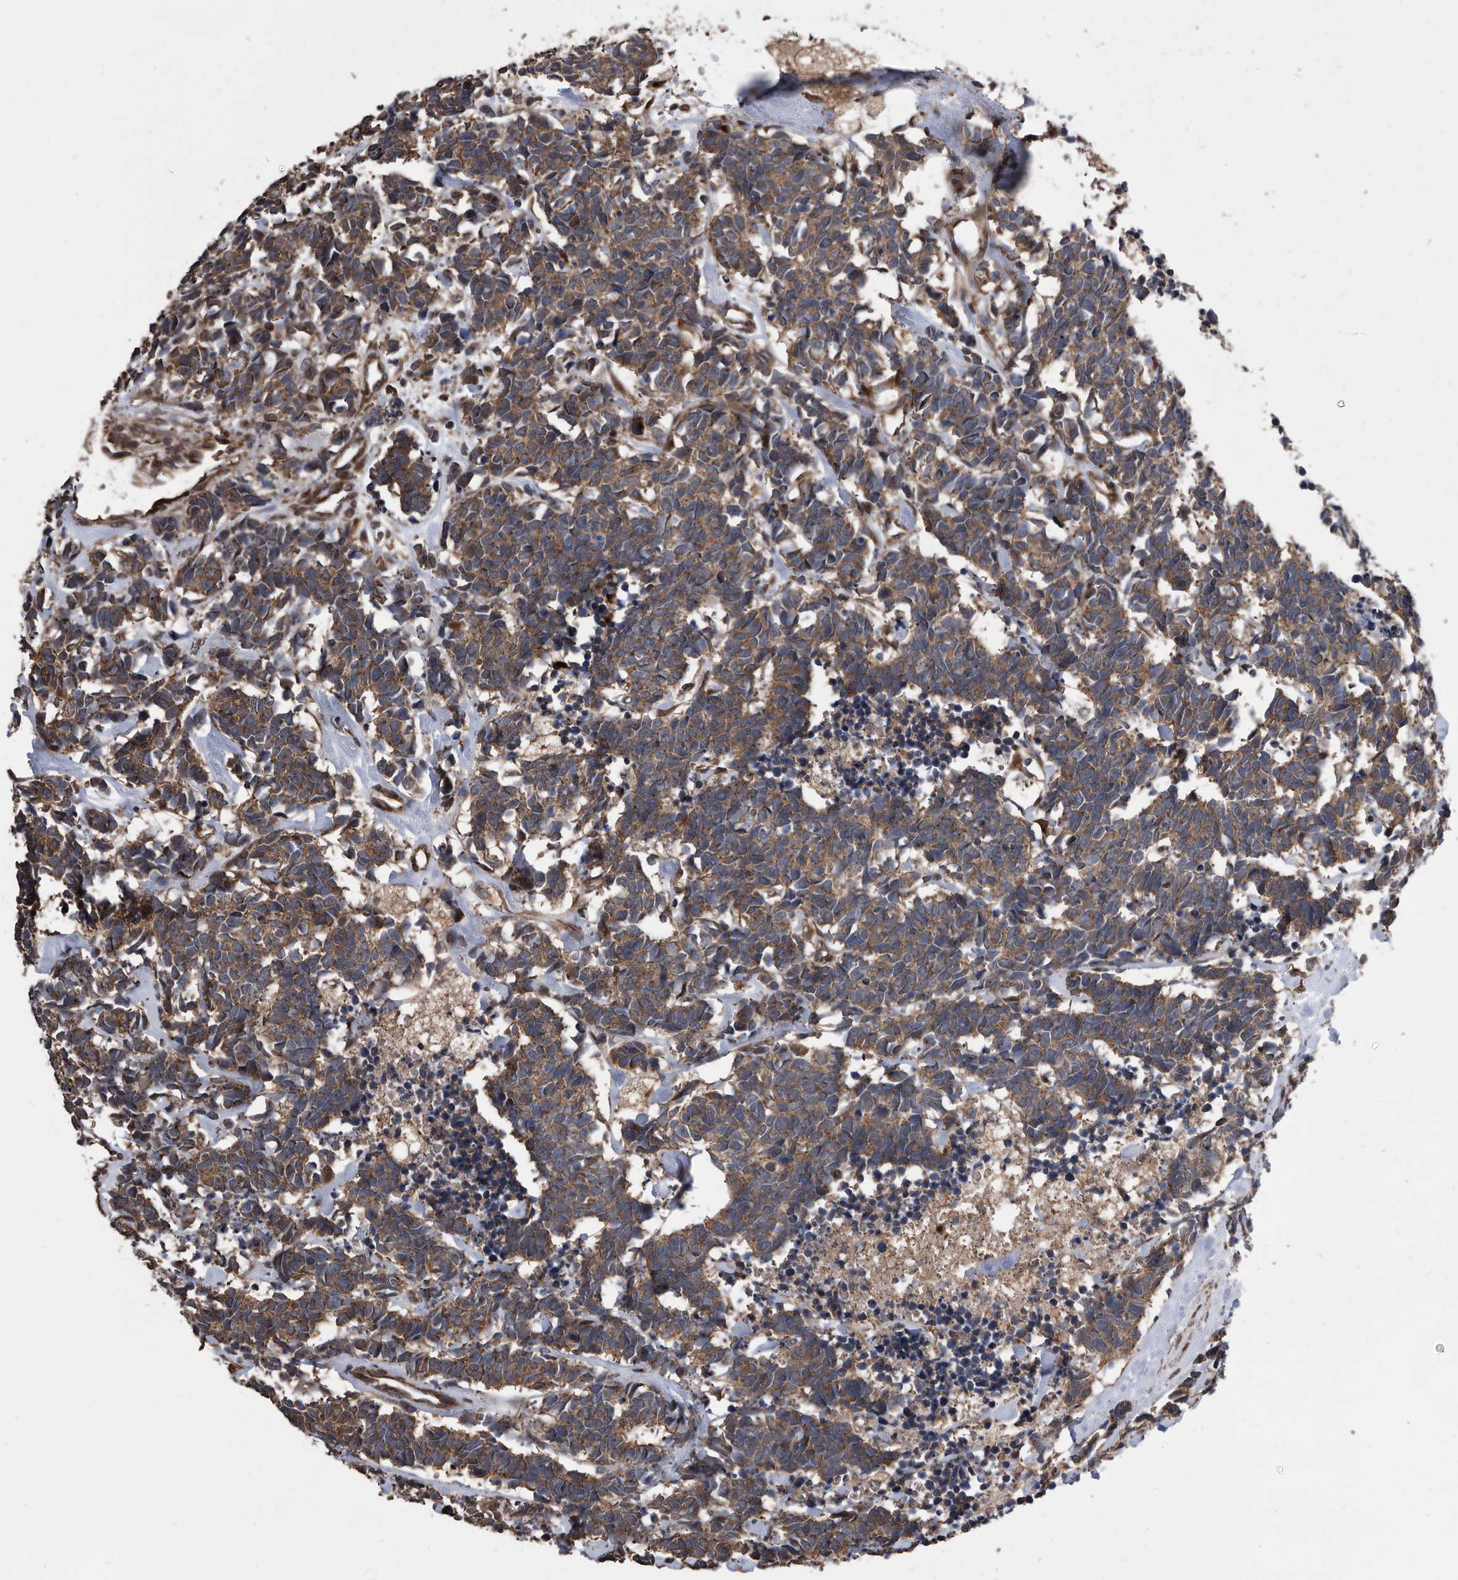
{"staining": {"intensity": "moderate", "quantity": ">75%", "location": "cytoplasmic/membranous"}, "tissue": "carcinoid", "cell_type": "Tumor cells", "image_type": "cancer", "snomed": [{"axis": "morphology", "description": "Carcinoma, NOS"}, {"axis": "morphology", "description": "Carcinoid, malignant, NOS"}, {"axis": "topography", "description": "Urinary bladder"}], "caption": "Protein staining of malignant carcinoid tissue displays moderate cytoplasmic/membranous positivity in approximately >75% of tumor cells. The staining was performed using DAB (3,3'-diaminobenzidine), with brown indicating positive protein expression. Nuclei are stained blue with hematoxylin.", "gene": "SERINC2", "patient": {"sex": "male", "age": 57}}